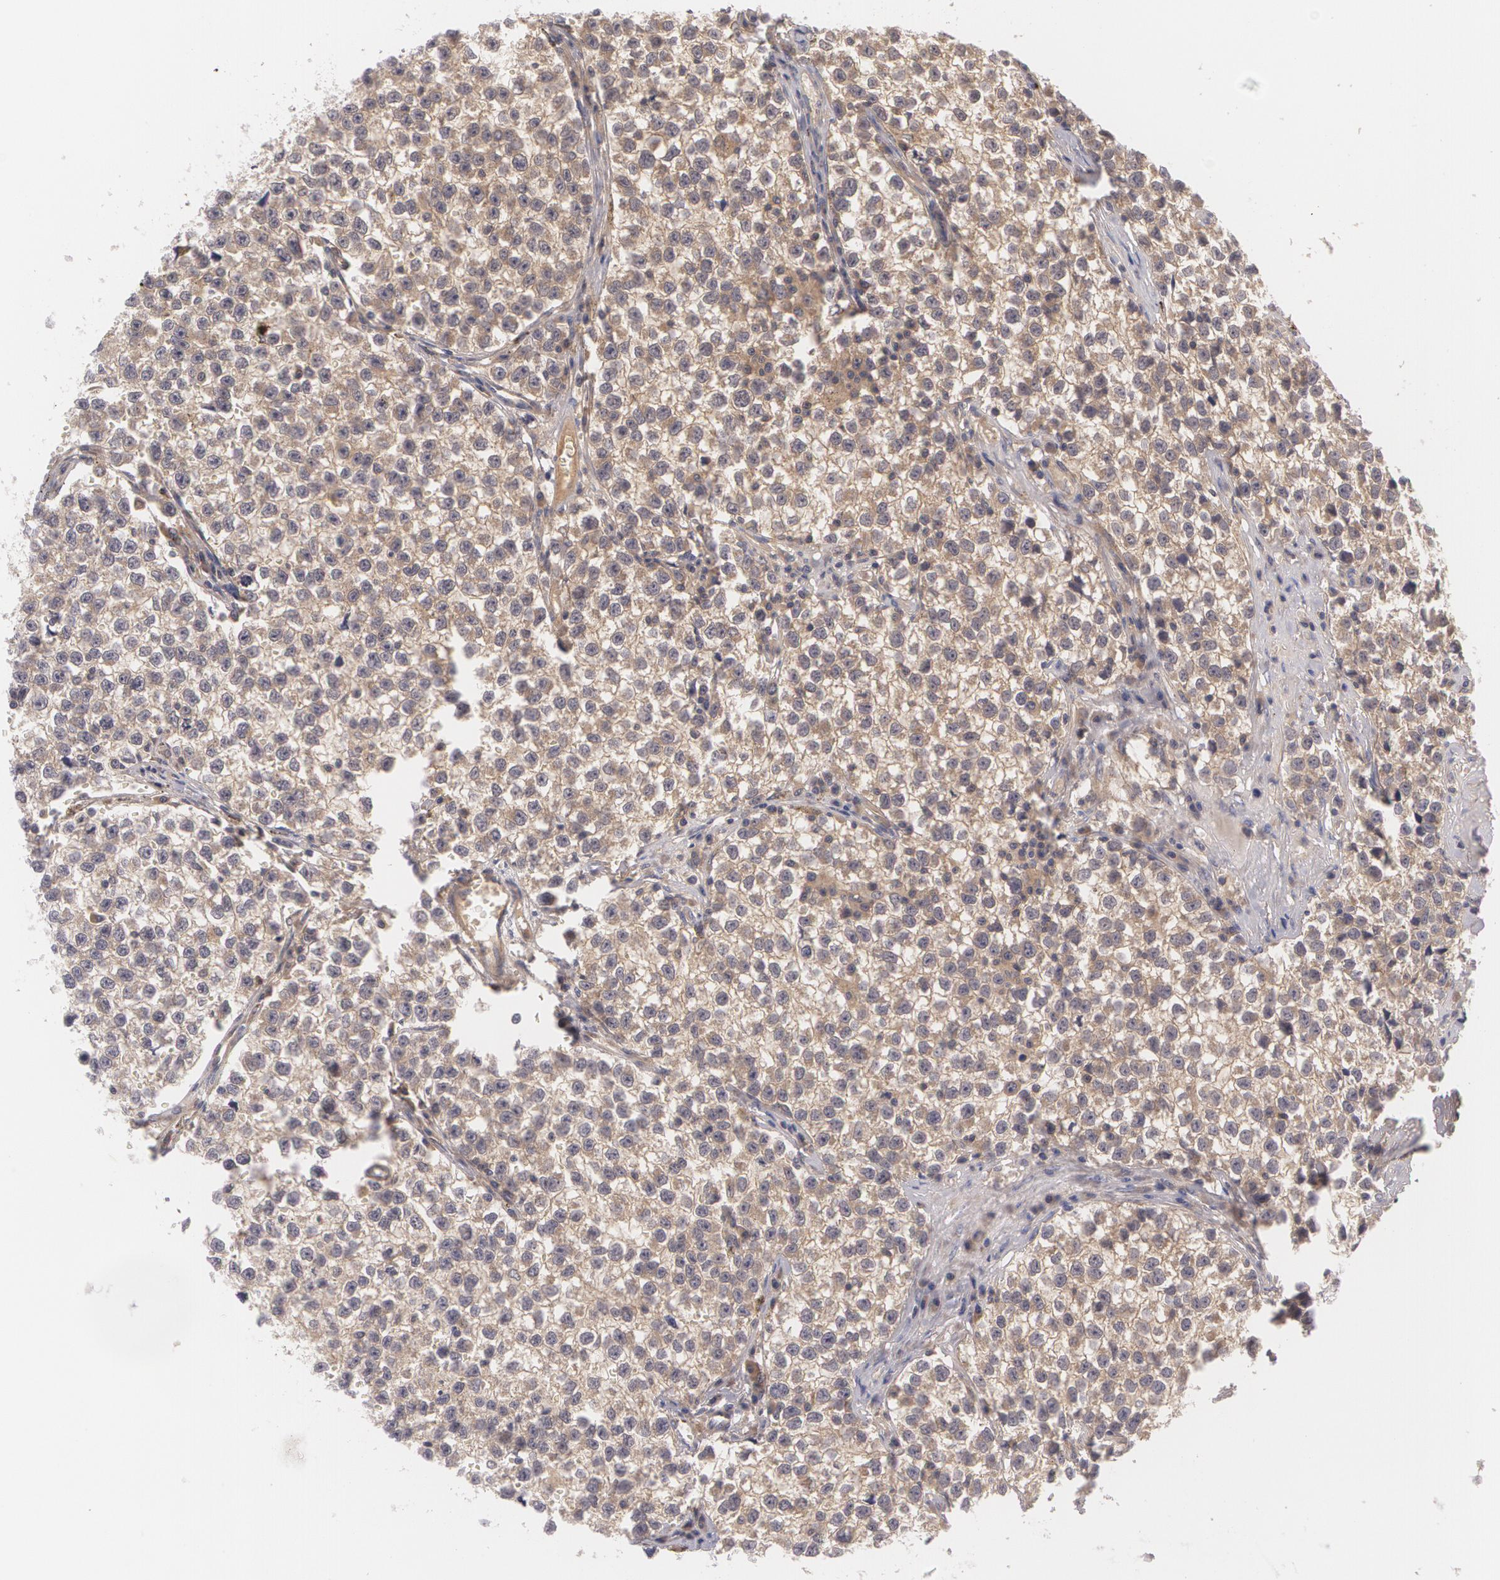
{"staining": {"intensity": "weak", "quantity": ">75%", "location": "cytoplasmic/membranous"}, "tissue": "testis cancer", "cell_type": "Tumor cells", "image_type": "cancer", "snomed": [{"axis": "morphology", "description": "Seminoma, NOS"}, {"axis": "topography", "description": "Testis"}], "caption": "IHC photomicrograph of testis seminoma stained for a protein (brown), which exhibits low levels of weak cytoplasmic/membranous positivity in about >75% of tumor cells.", "gene": "CASK", "patient": {"sex": "male", "age": 35}}